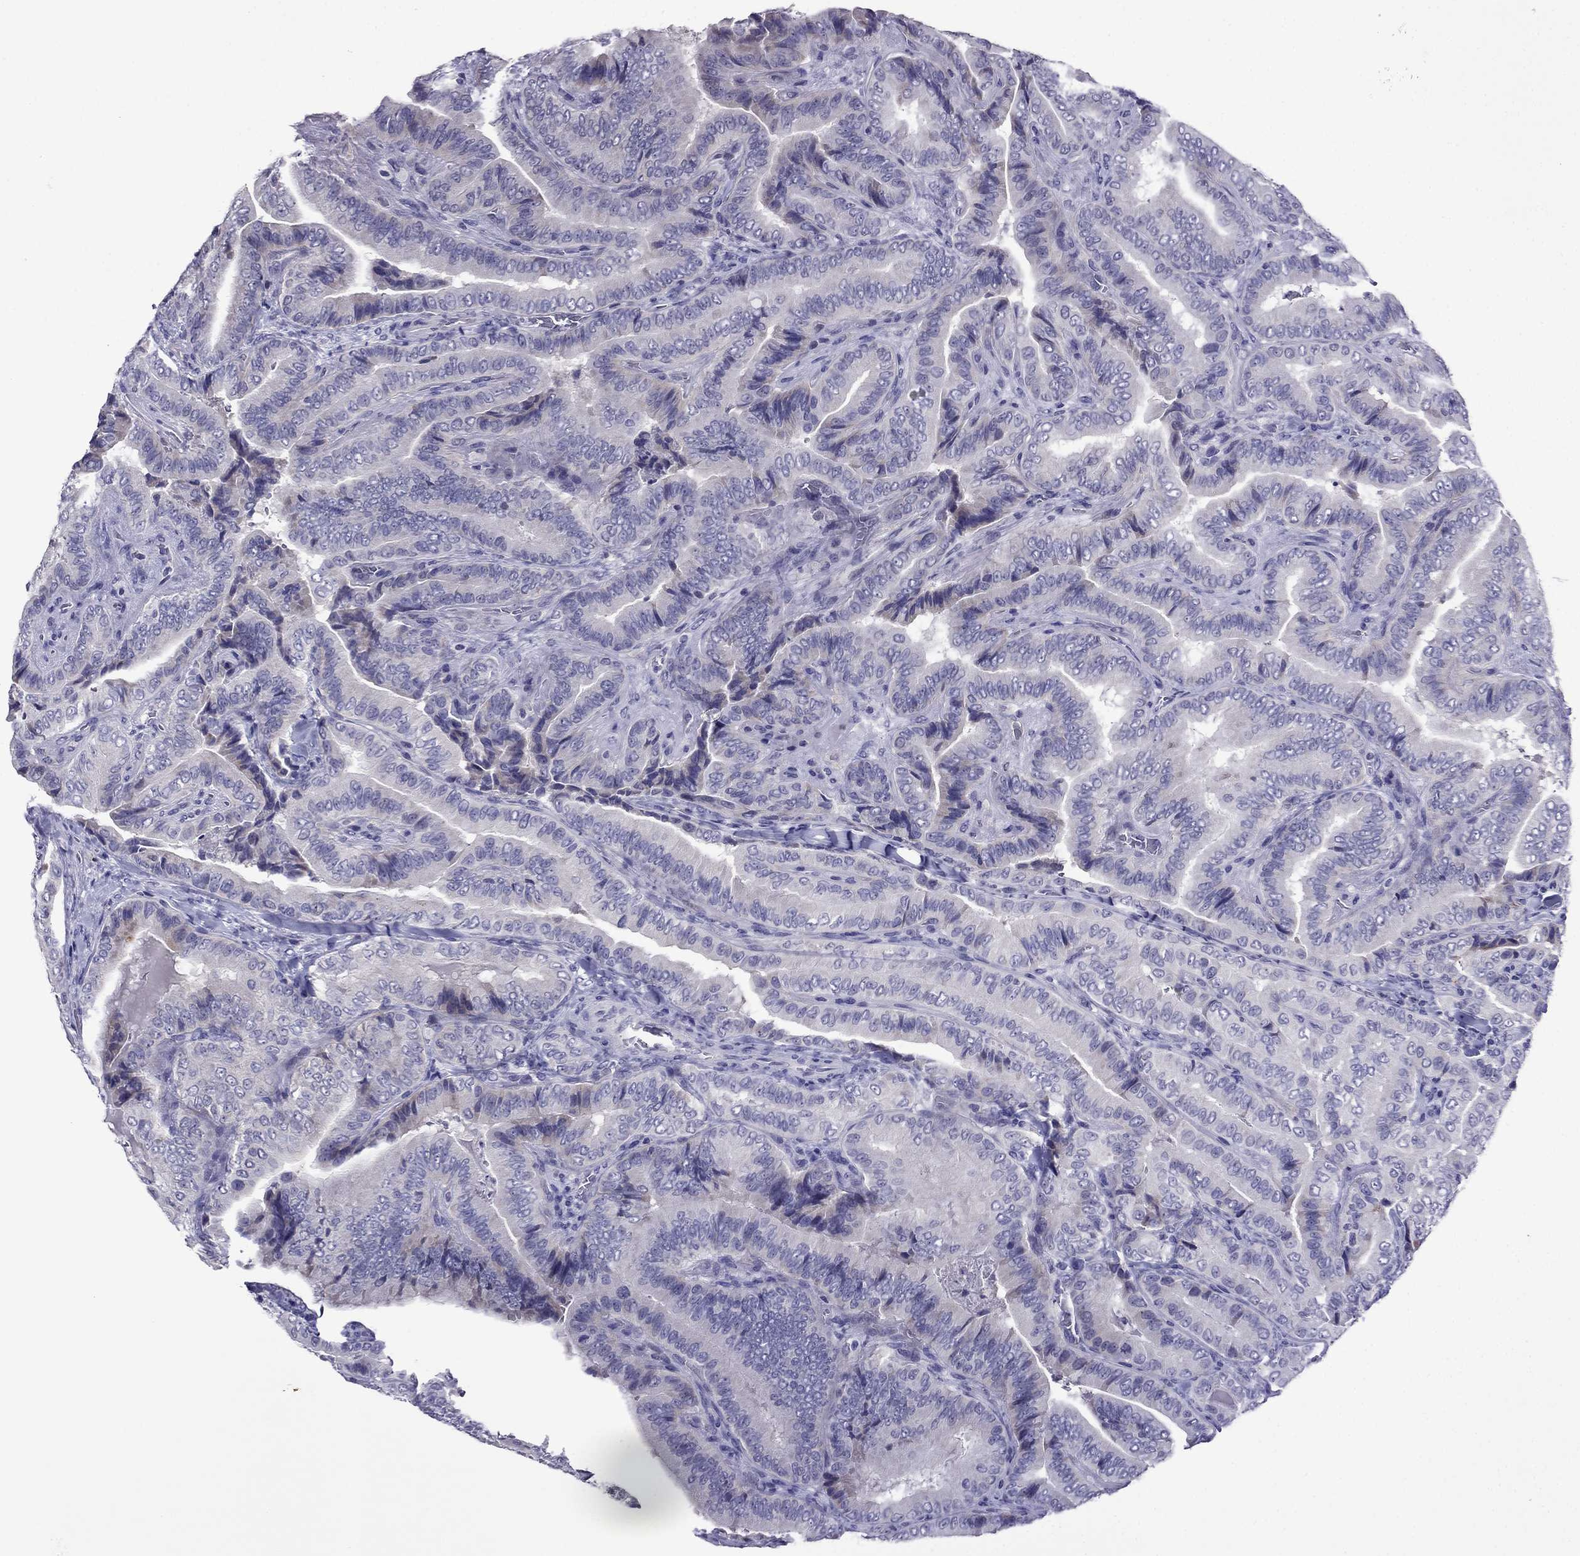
{"staining": {"intensity": "negative", "quantity": "none", "location": "none"}, "tissue": "thyroid cancer", "cell_type": "Tumor cells", "image_type": "cancer", "snomed": [{"axis": "morphology", "description": "Papillary adenocarcinoma, NOS"}, {"axis": "topography", "description": "Thyroid gland"}], "caption": "Tumor cells are negative for brown protein staining in papillary adenocarcinoma (thyroid). Brightfield microscopy of IHC stained with DAB (3,3'-diaminobenzidine) (brown) and hematoxylin (blue), captured at high magnification.", "gene": "SPTBN4", "patient": {"sex": "male", "age": 61}}